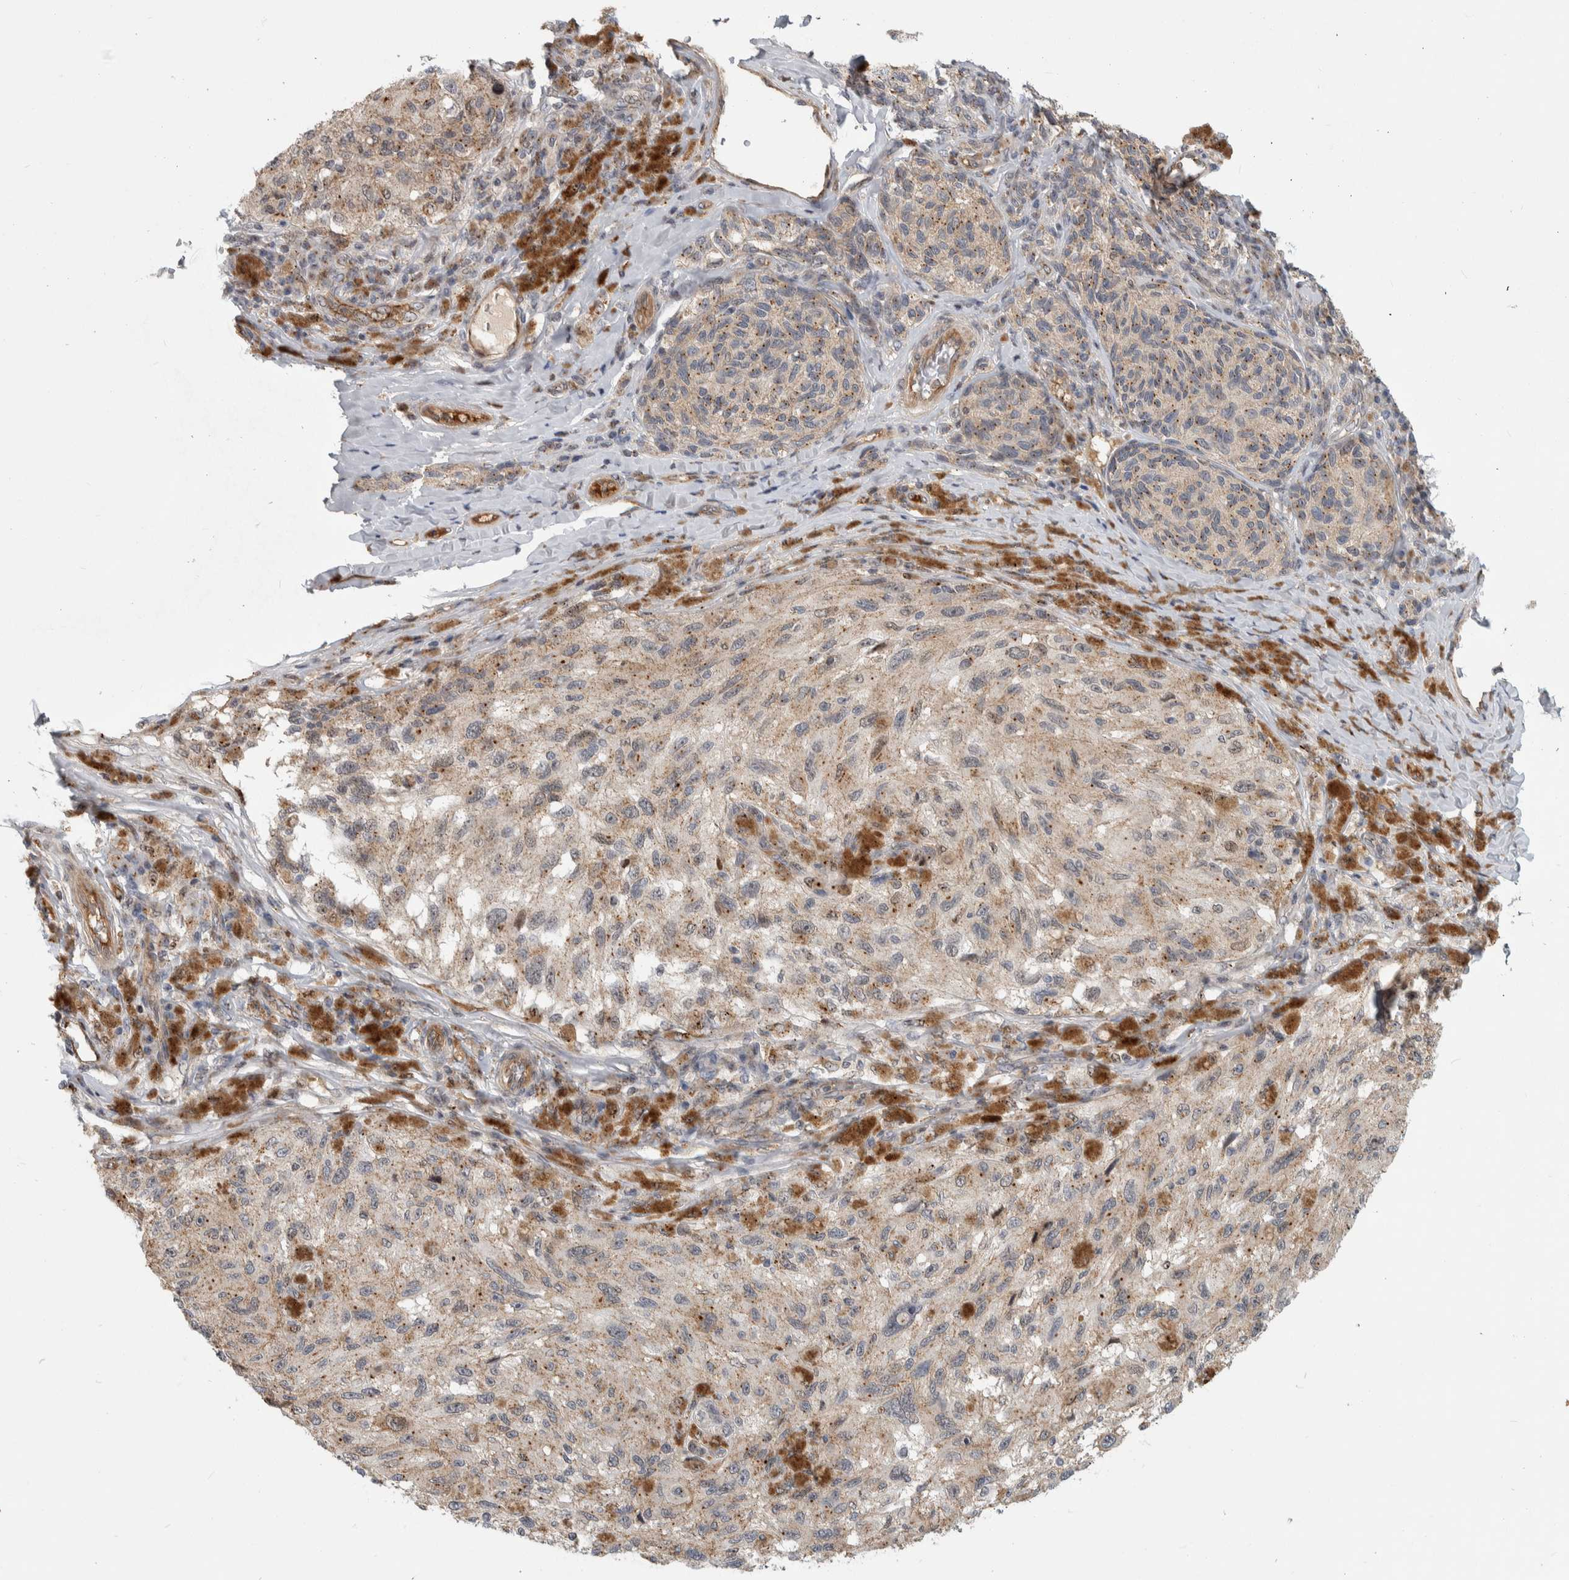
{"staining": {"intensity": "weak", "quantity": ">75%", "location": "cytoplasmic/membranous"}, "tissue": "melanoma", "cell_type": "Tumor cells", "image_type": "cancer", "snomed": [{"axis": "morphology", "description": "Malignant melanoma, NOS"}, {"axis": "topography", "description": "Skin"}], "caption": "A high-resolution image shows IHC staining of melanoma, which demonstrates weak cytoplasmic/membranous staining in approximately >75% of tumor cells.", "gene": "MSL1", "patient": {"sex": "female", "age": 73}}